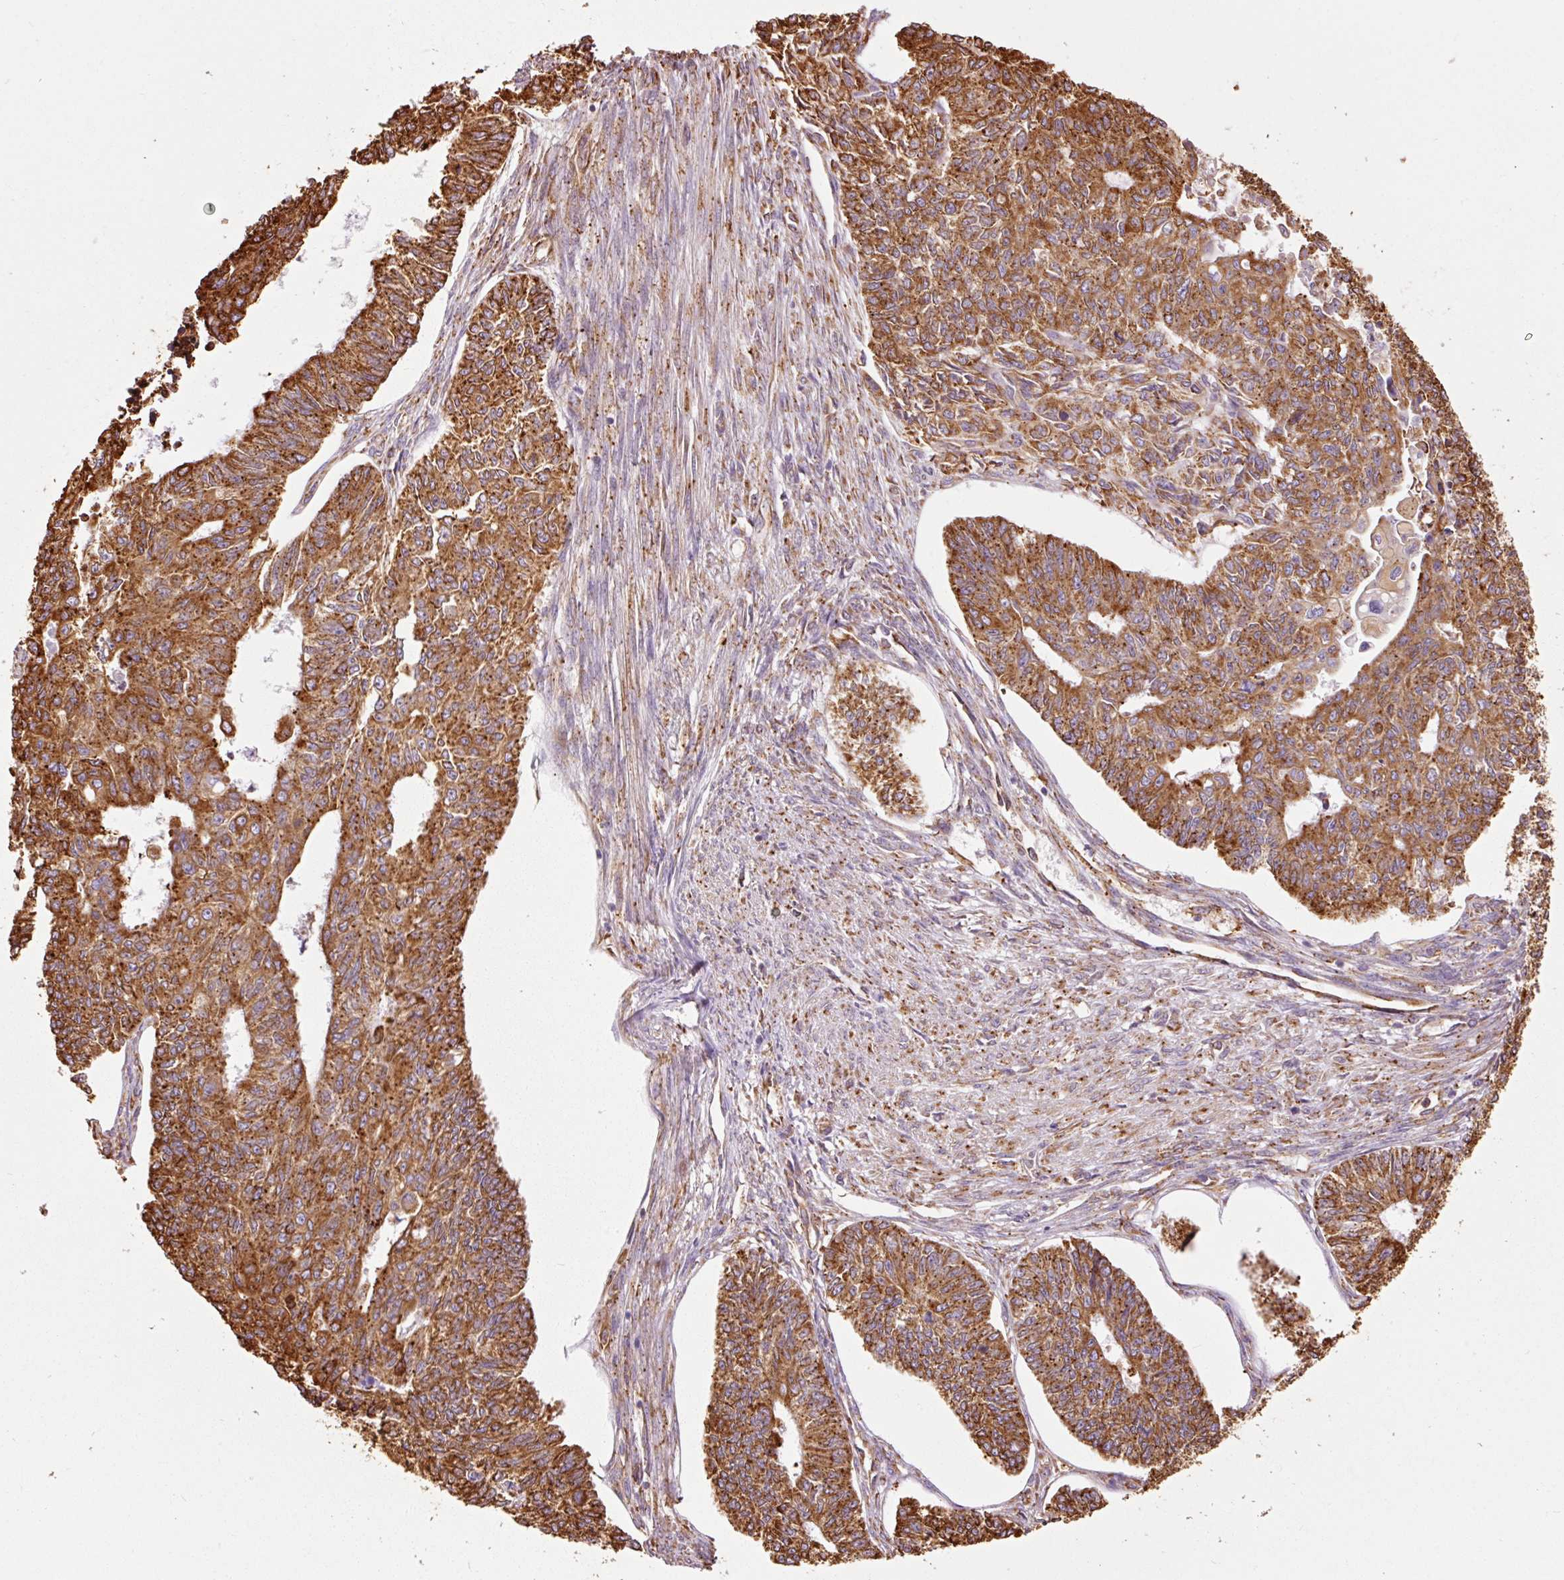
{"staining": {"intensity": "strong", "quantity": ">75%", "location": "cytoplasmic/membranous"}, "tissue": "endometrial cancer", "cell_type": "Tumor cells", "image_type": "cancer", "snomed": [{"axis": "morphology", "description": "Adenocarcinoma, NOS"}, {"axis": "topography", "description": "Endometrium"}], "caption": "Protein staining demonstrates strong cytoplasmic/membranous staining in approximately >75% of tumor cells in adenocarcinoma (endometrial).", "gene": "KLC1", "patient": {"sex": "female", "age": 32}}